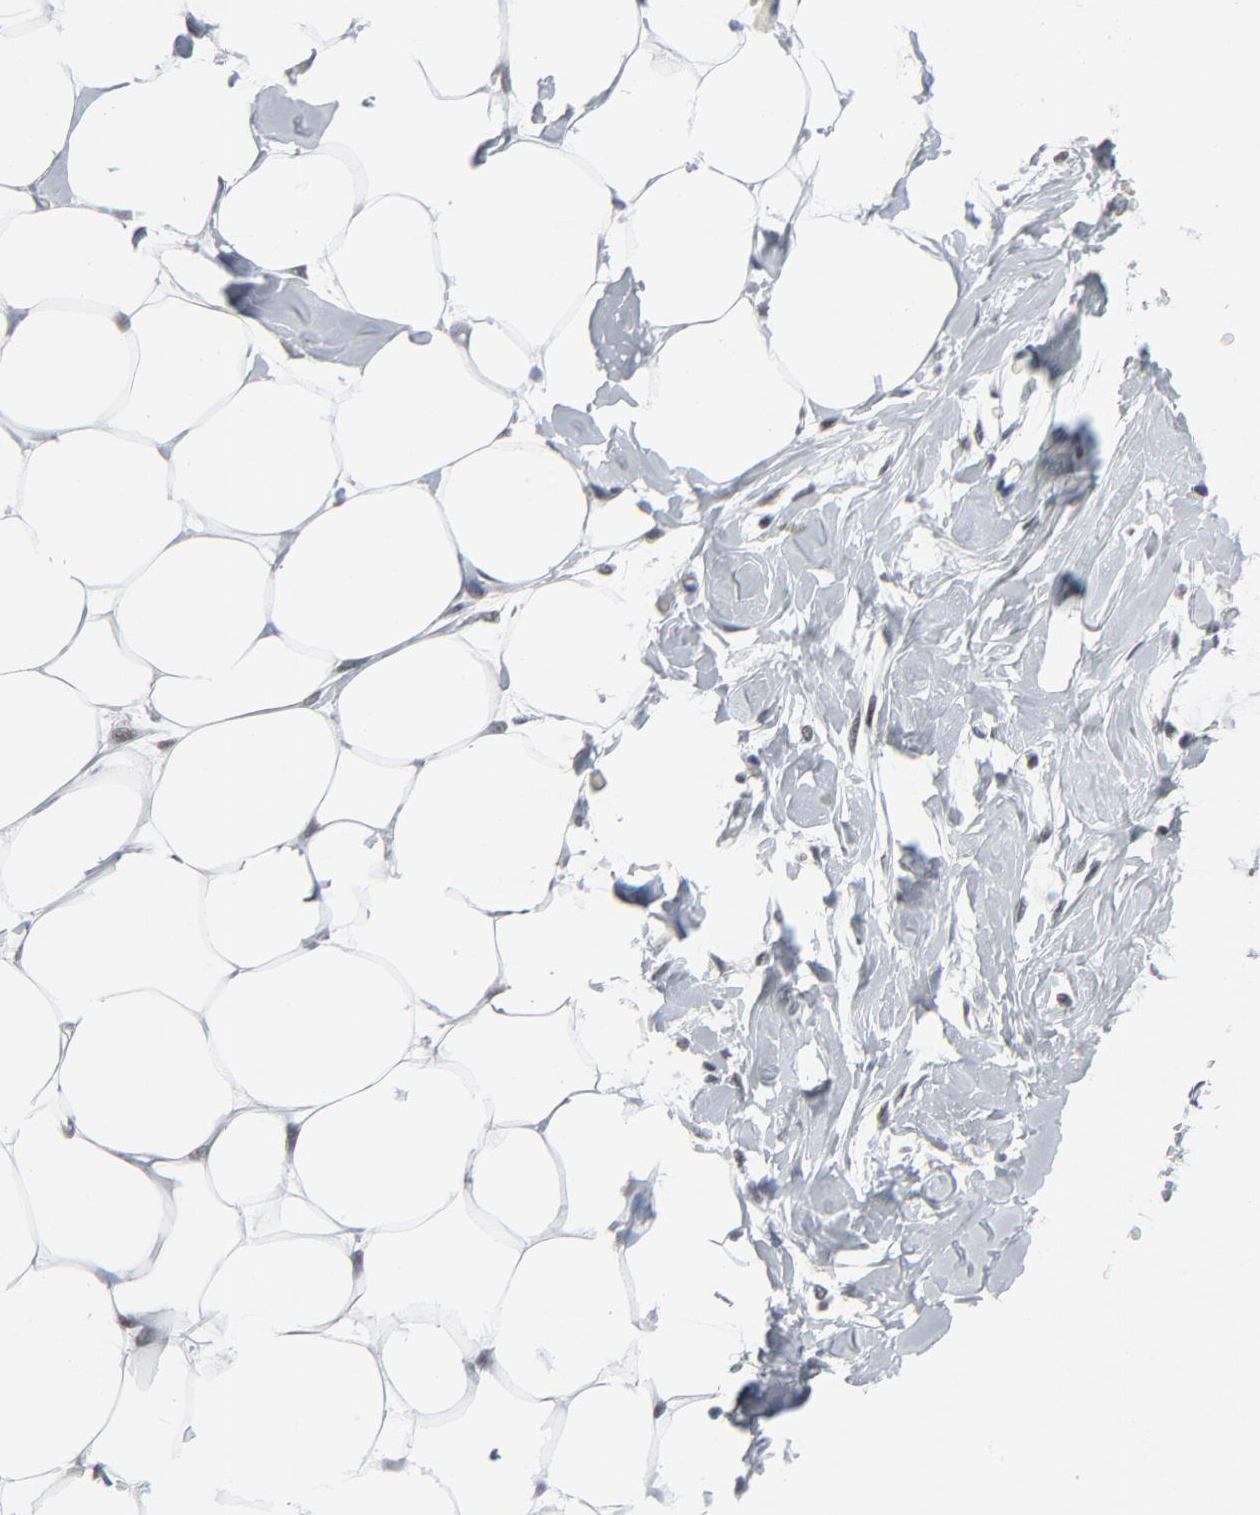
{"staining": {"intensity": "negative", "quantity": "none", "location": "none"}, "tissue": "breast", "cell_type": "Adipocytes", "image_type": "normal", "snomed": [{"axis": "morphology", "description": "Normal tissue, NOS"}, {"axis": "topography", "description": "Breast"}, {"axis": "topography", "description": "Adipose tissue"}], "caption": "High magnification brightfield microscopy of benign breast stained with DAB (brown) and counterstained with hematoxylin (blue): adipocytes show no significant positivity.", "gene": "SIRT1", "patient": {"sex": "female", "age": 25}}